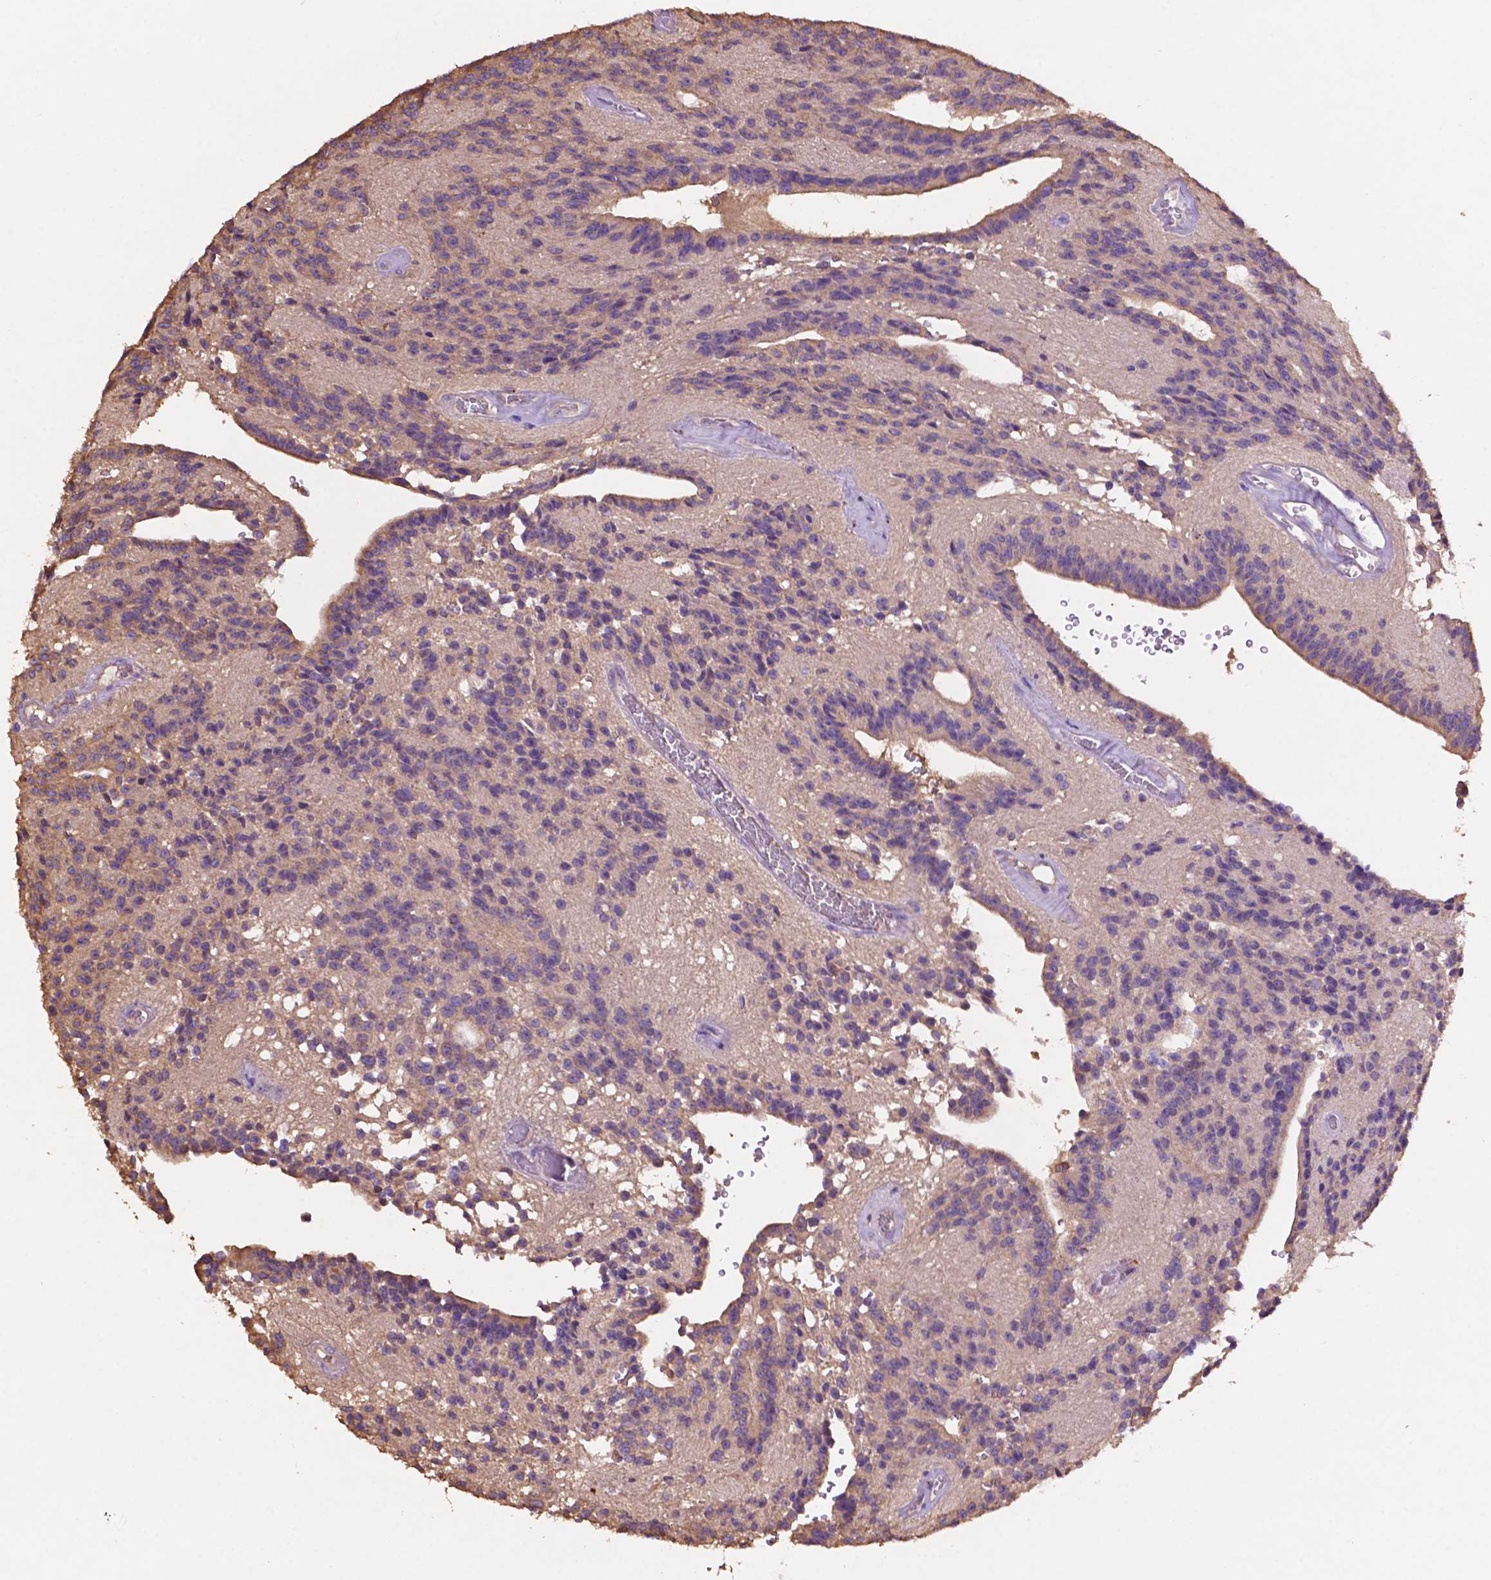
{"staining": {"intensity": "negative", "quantity": "none", "location": "none"}, "tissue": "glioma", "cell_type": "Tumor cells", "image_type": "cancer", "snomed": [{"axis": "morphology", "description": "Glioma, malignant, Low grade"}, {"axis": "topography", "description": "Brain"}], "caption": "Protein analysis of glioma shows no significant staining in tumor cells. (Stains: DAB immunohistochemistry (IHC) with hematoxylin counter stain, Microscopy: brightfield microscopy at high magnification).", "gene": "GDPD5", "patient": {"sex": "male", "age": 31}}